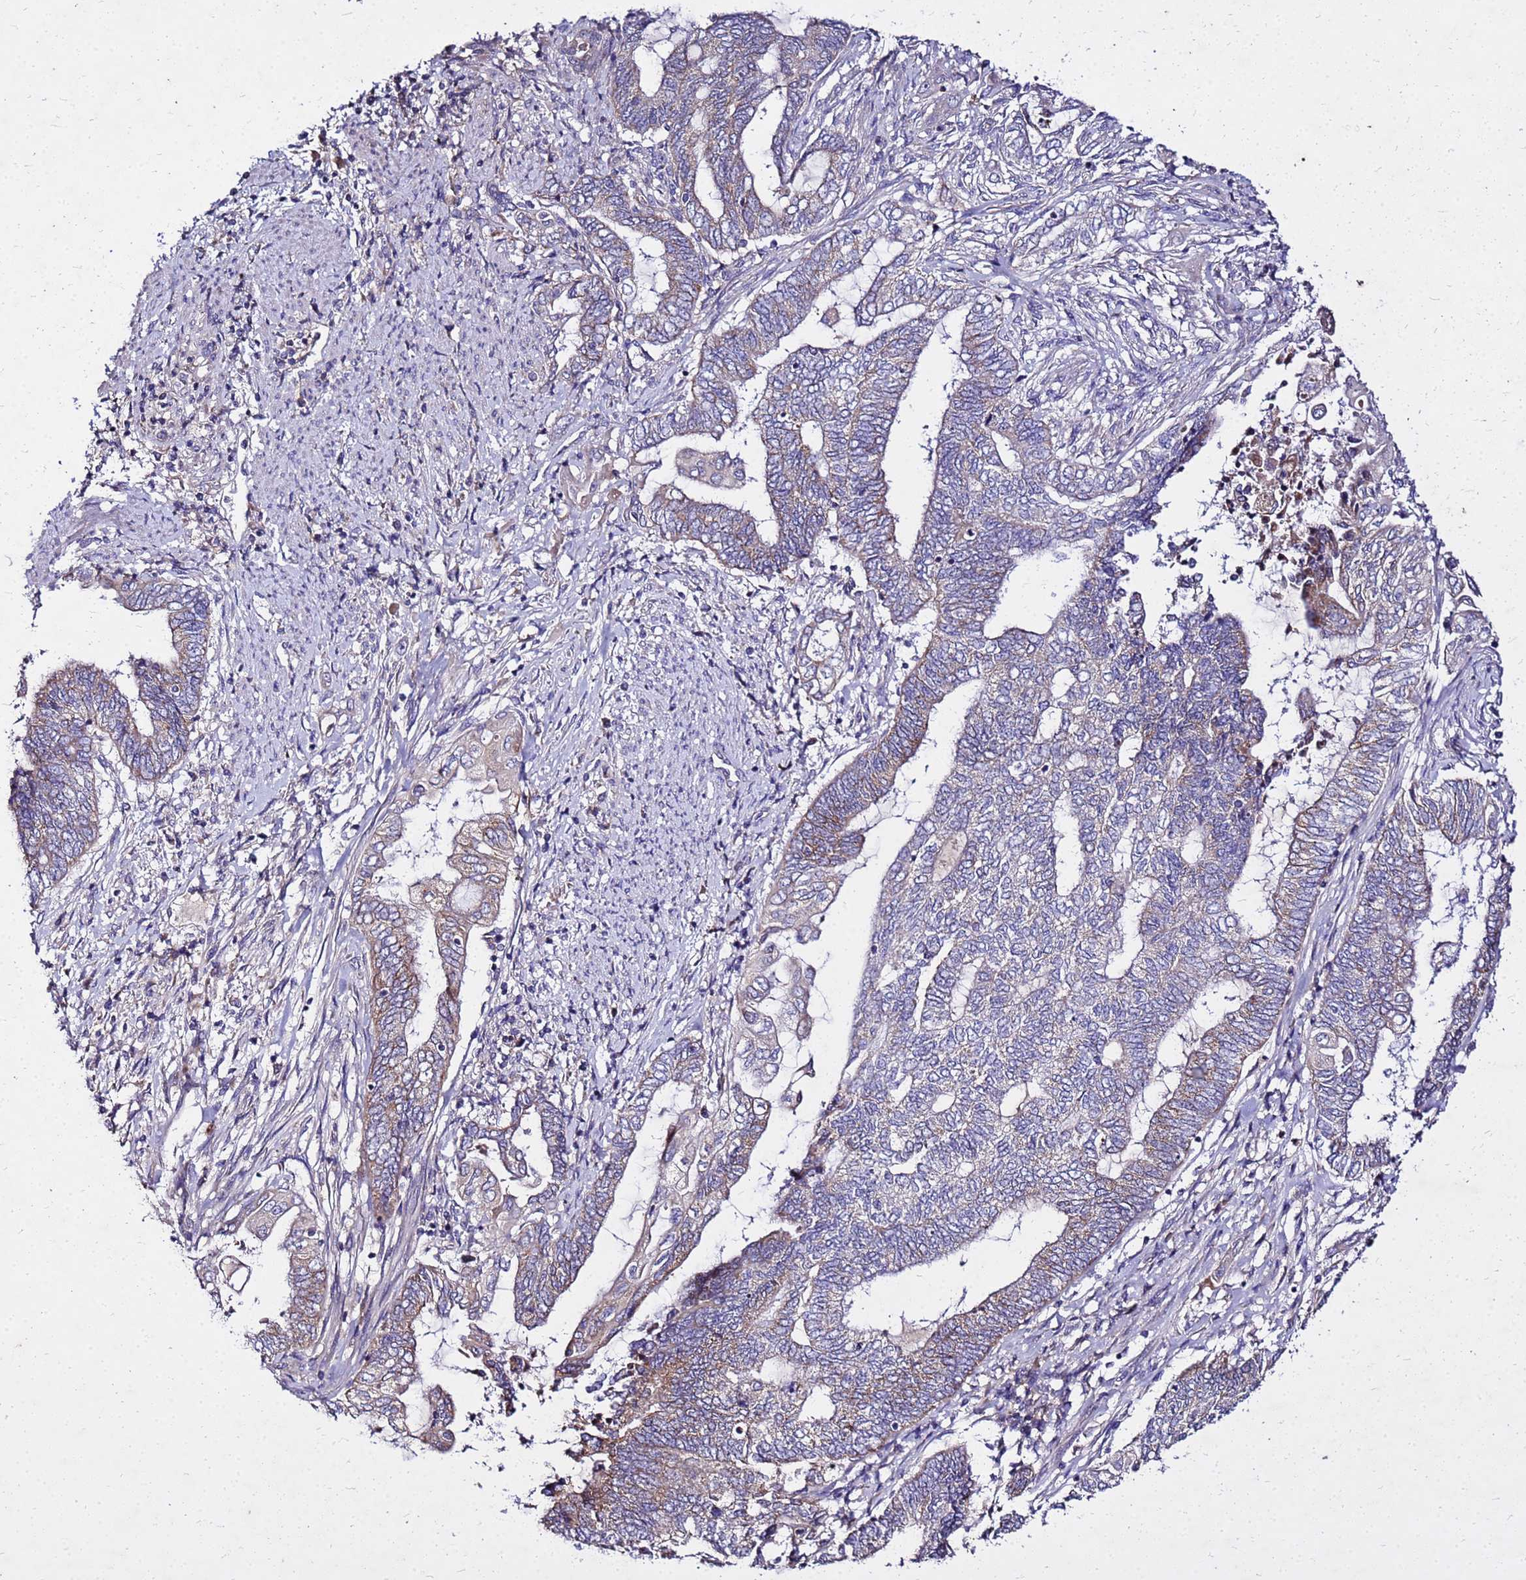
{"staining": {"intensity": "weak", "quantity": "<25%", "location": "cytoplasmic/membranous"}, "tissue": "endometrial cancer", "cell_type": "Tumor cells", "image_type": "cancer", "snomed": [{"axis": "morphology", "description": "Adenocarcinoma, NOS"}, {"axis": "topography", "description": "Uterus"}, {"axis": "topography", "description": "Endometrium"}], "caption": "Immunohistochemistry photomicrograph of human endometrial cancer stained for a protein (brown), which displays no positivity in tumor cells. Brightfield microscopy of IHC stained with DAB (brown) and hematoxylin (blue), captured at high magnification.", "gene": "COX14", "patient": {"sex": "female", "age": 70}}